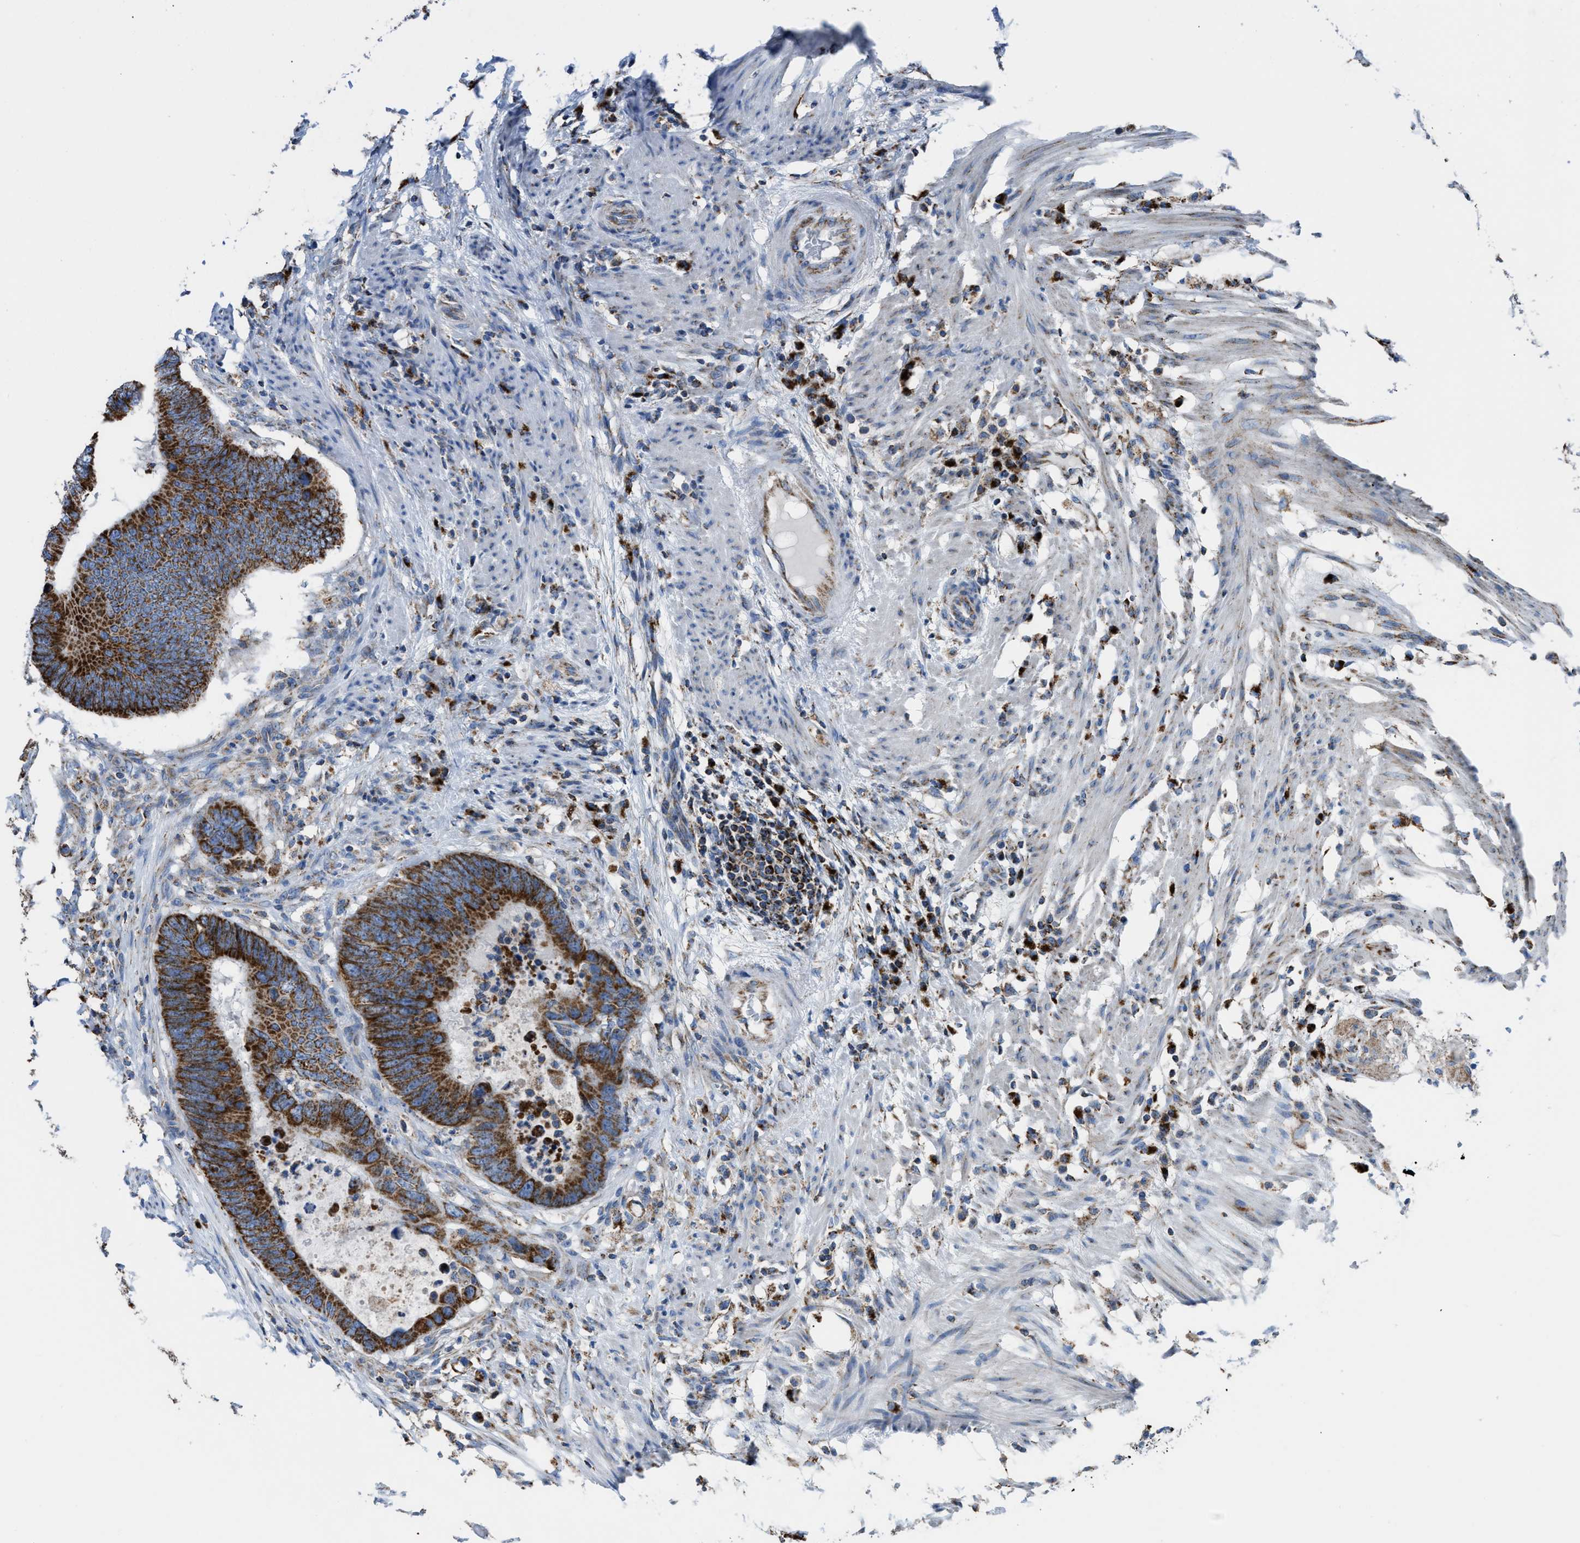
{"staining": {"intensity": "strong", "quantity": ">75%", "location": "cytoplasmic/membranous"}, "tissue": "colorectal cancer", "cell_type": "Tumor cells", "image_type": "cancer", "snomed": [{"axis": "morphology", "description": "Adenocarcinoma, NOS"}, {"axis": "topography", "description": "Colon"}], "caption": "Colorectal adenocarcinoma was stained to show a protein in brown. There is high levels of strong cytoplasmic/membranous expression in about >75% of tumor cells. The protein of interest is shown in brown color, while the nuclei are stained blue.", "gene": "ETFB", "patient": {"sex": "male", "age": 56}}